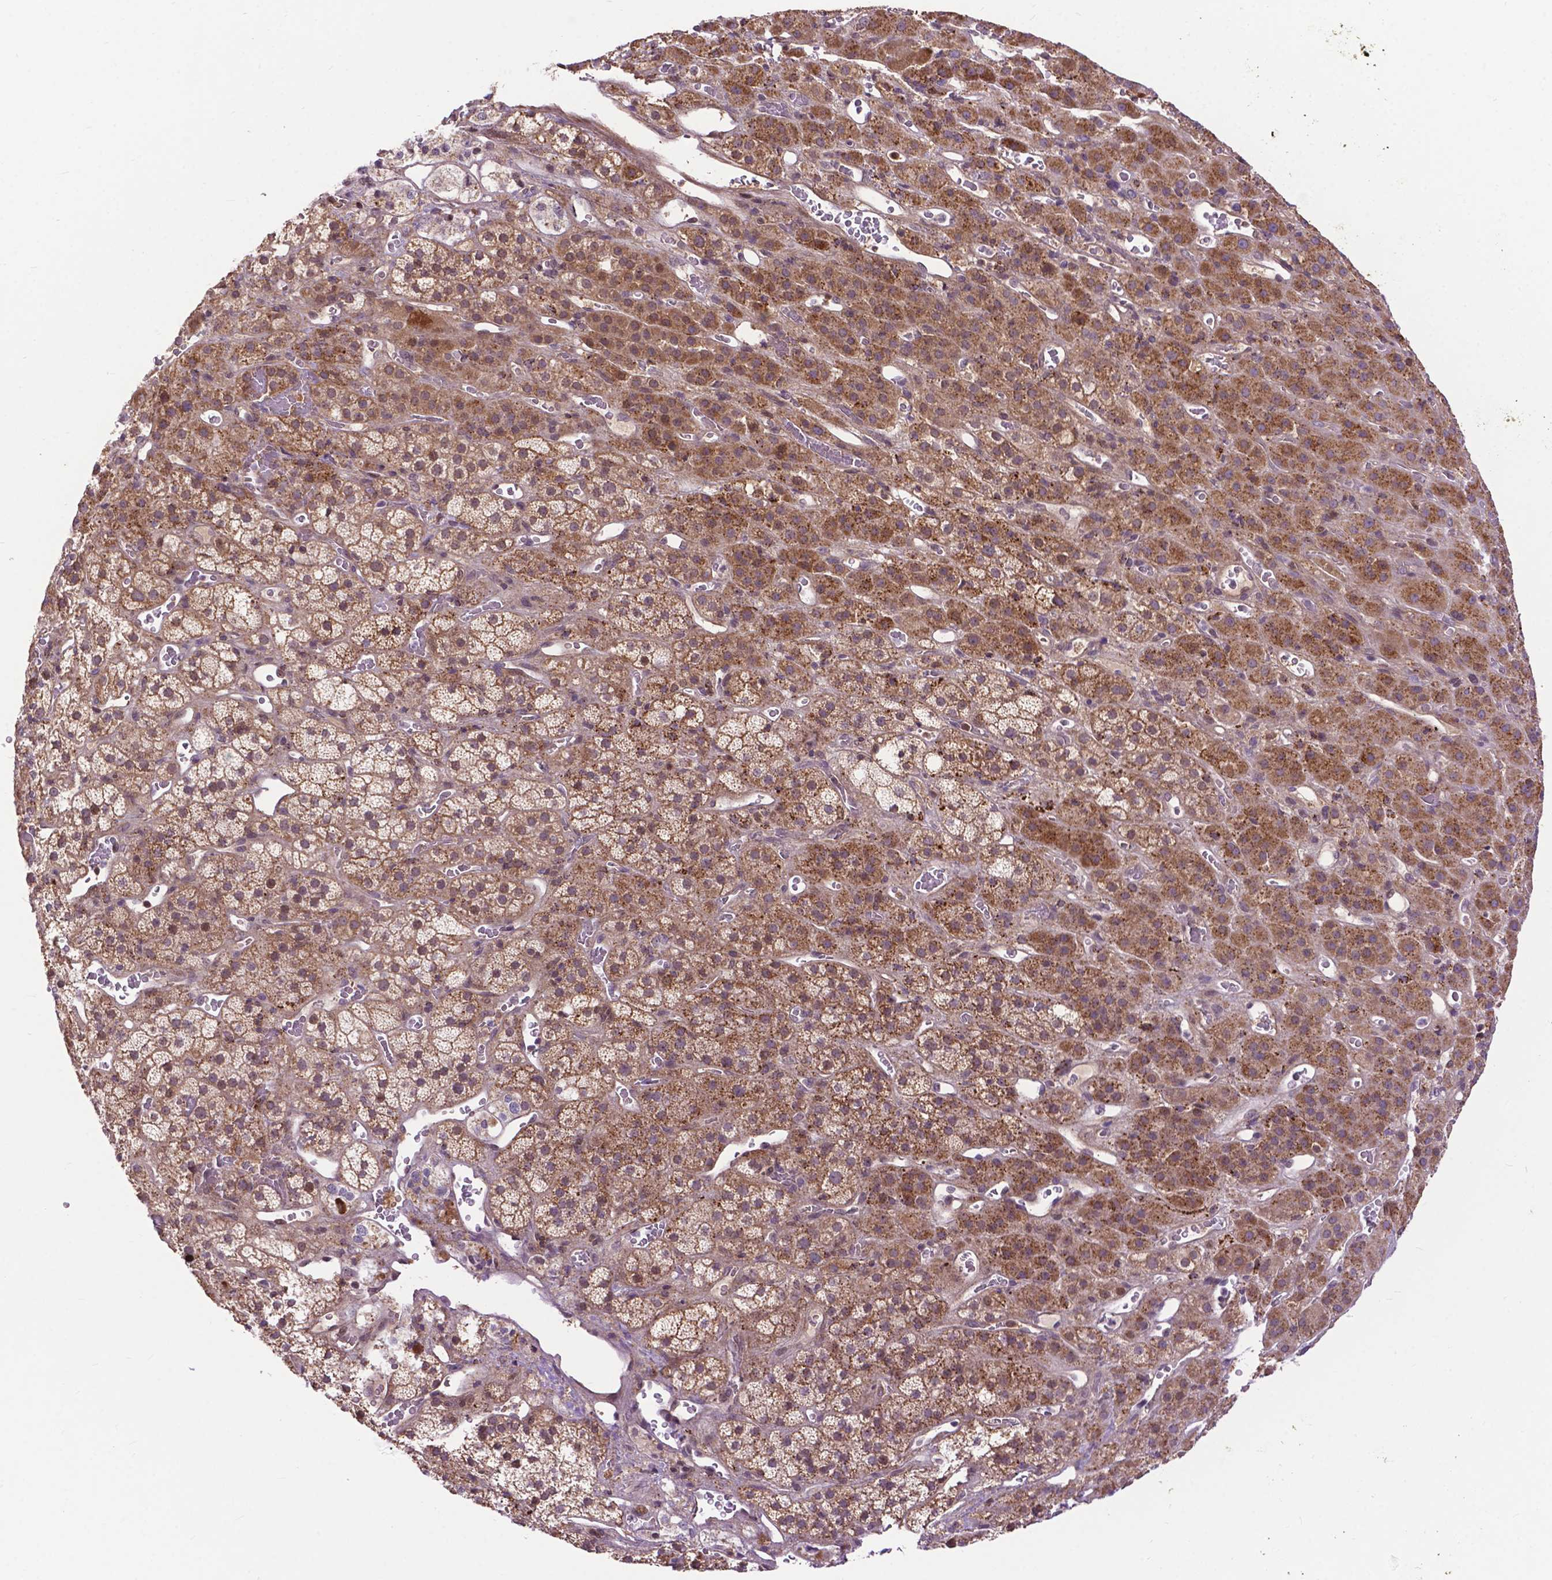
{"staining": {"intensity": "moderate", "quantity": ">75%", "location": "cytoplasmic/membranous"}, "tissue": "adrenal gland", "cell_type": "Glandular cells", "image_type": "normal", "snomed": [{"axis": "morphology", "description": "Normal tissue, NOS"}, {"axis": "topography", "description": "Adrenal gland"}], "caption": "Immunohistochemistry (IHC) of benign human adrenal gland demonstrates medium levels of moderate cytoplasmic/membranous positivity in approximately >75% of glandular cells.", "gene": "CHMP4A", "patient": {"sex": "male", "age": 57}}